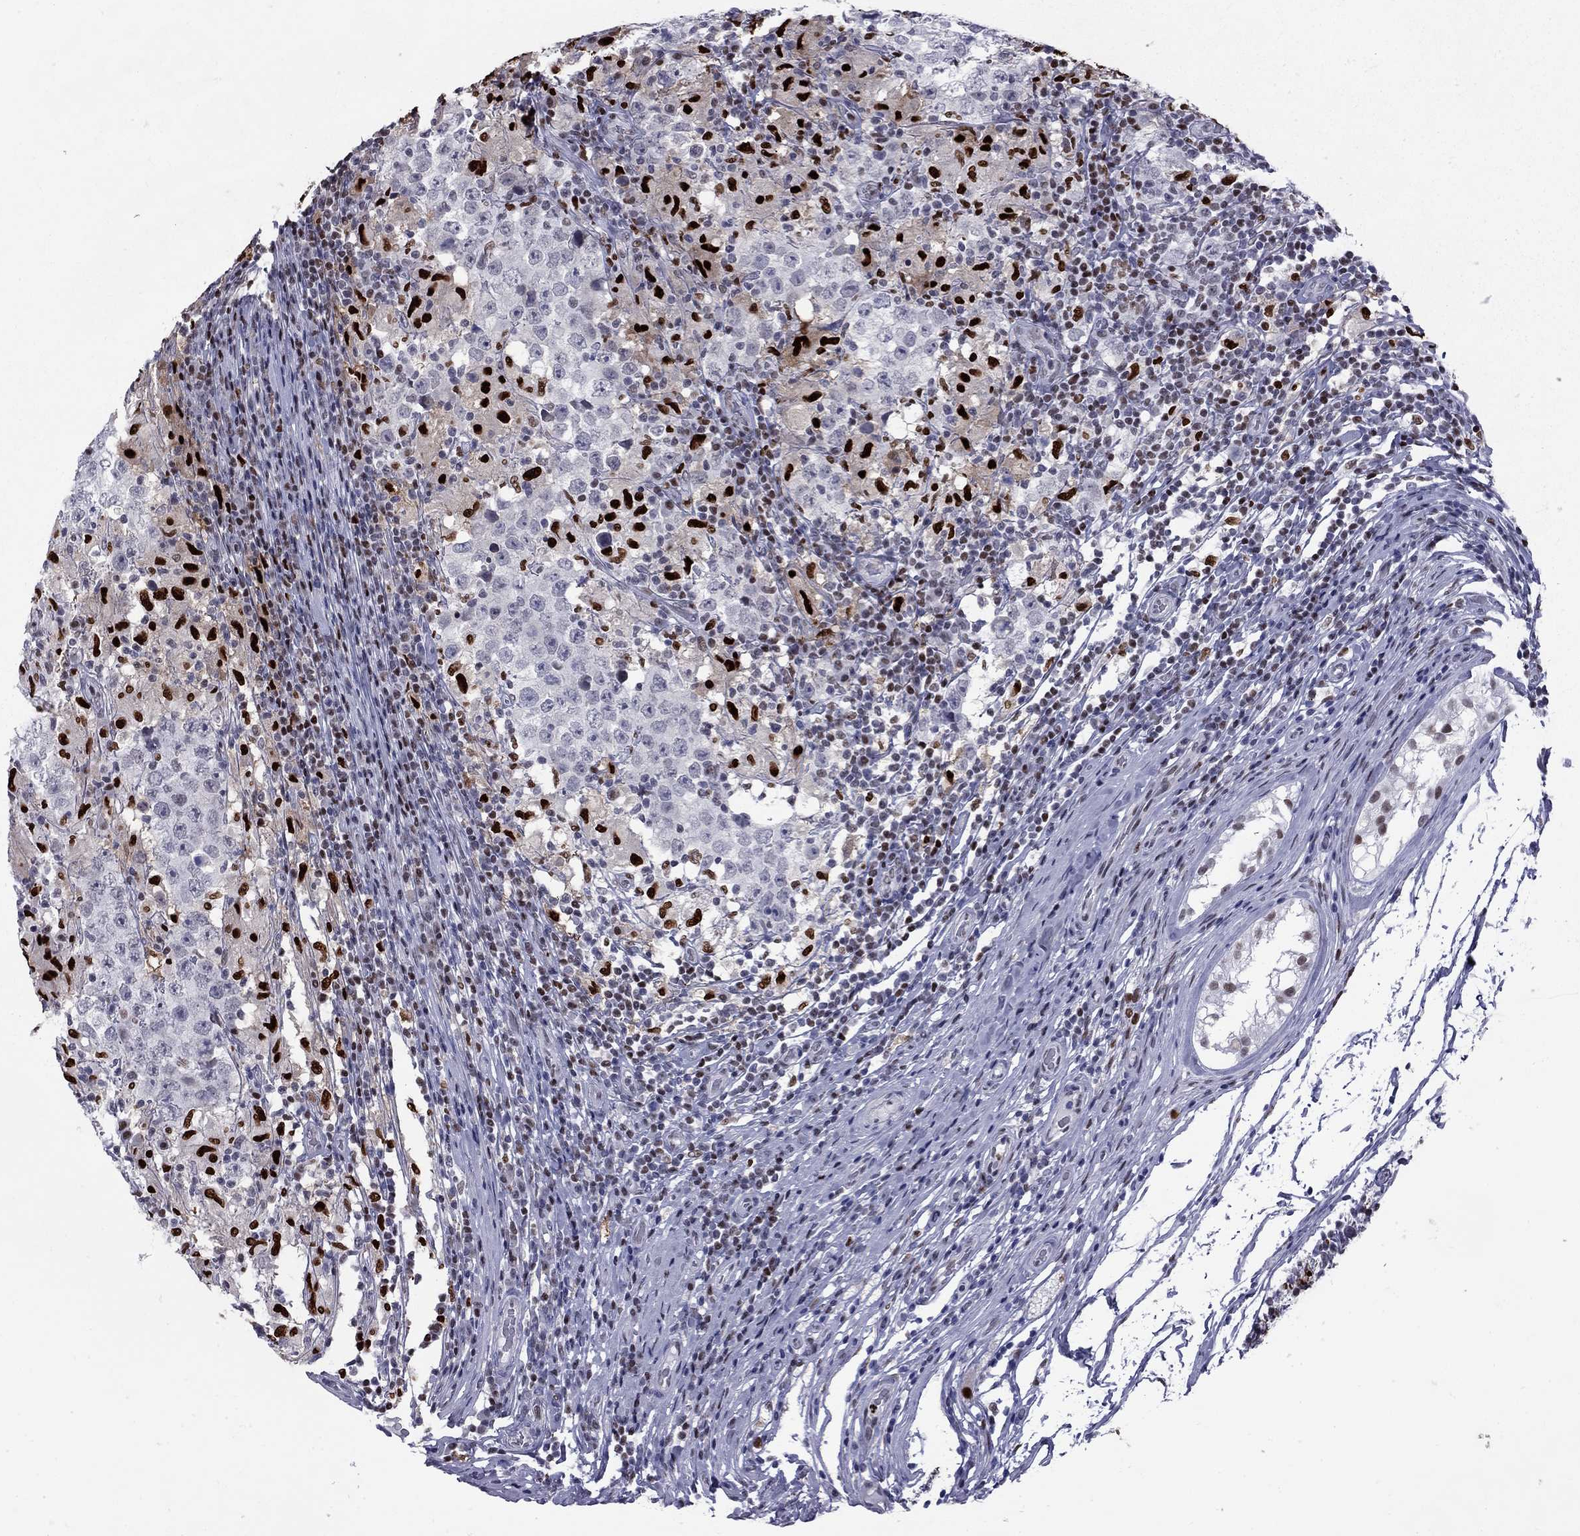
{"staining": {"intensity": "negative", "quantity": "none", "location": "none"}, "tissue": "testis cancer", "cell_type": "Tumor cells", "image_type": "cancer", "snomed": [{"axis": "morphology", "description": "Seminoma, NOS"}, {"axis": "morphology", "description": "Carcinoma, Embryonal, NOS"}, {"axis": "topography", "description": "Testis"}], "caption": "Tumor cells are negative for brown protein staining in testis embryonal carcinoma.", "gene": "PCGF3", "patient": {"sex": "male", "age": 41}}